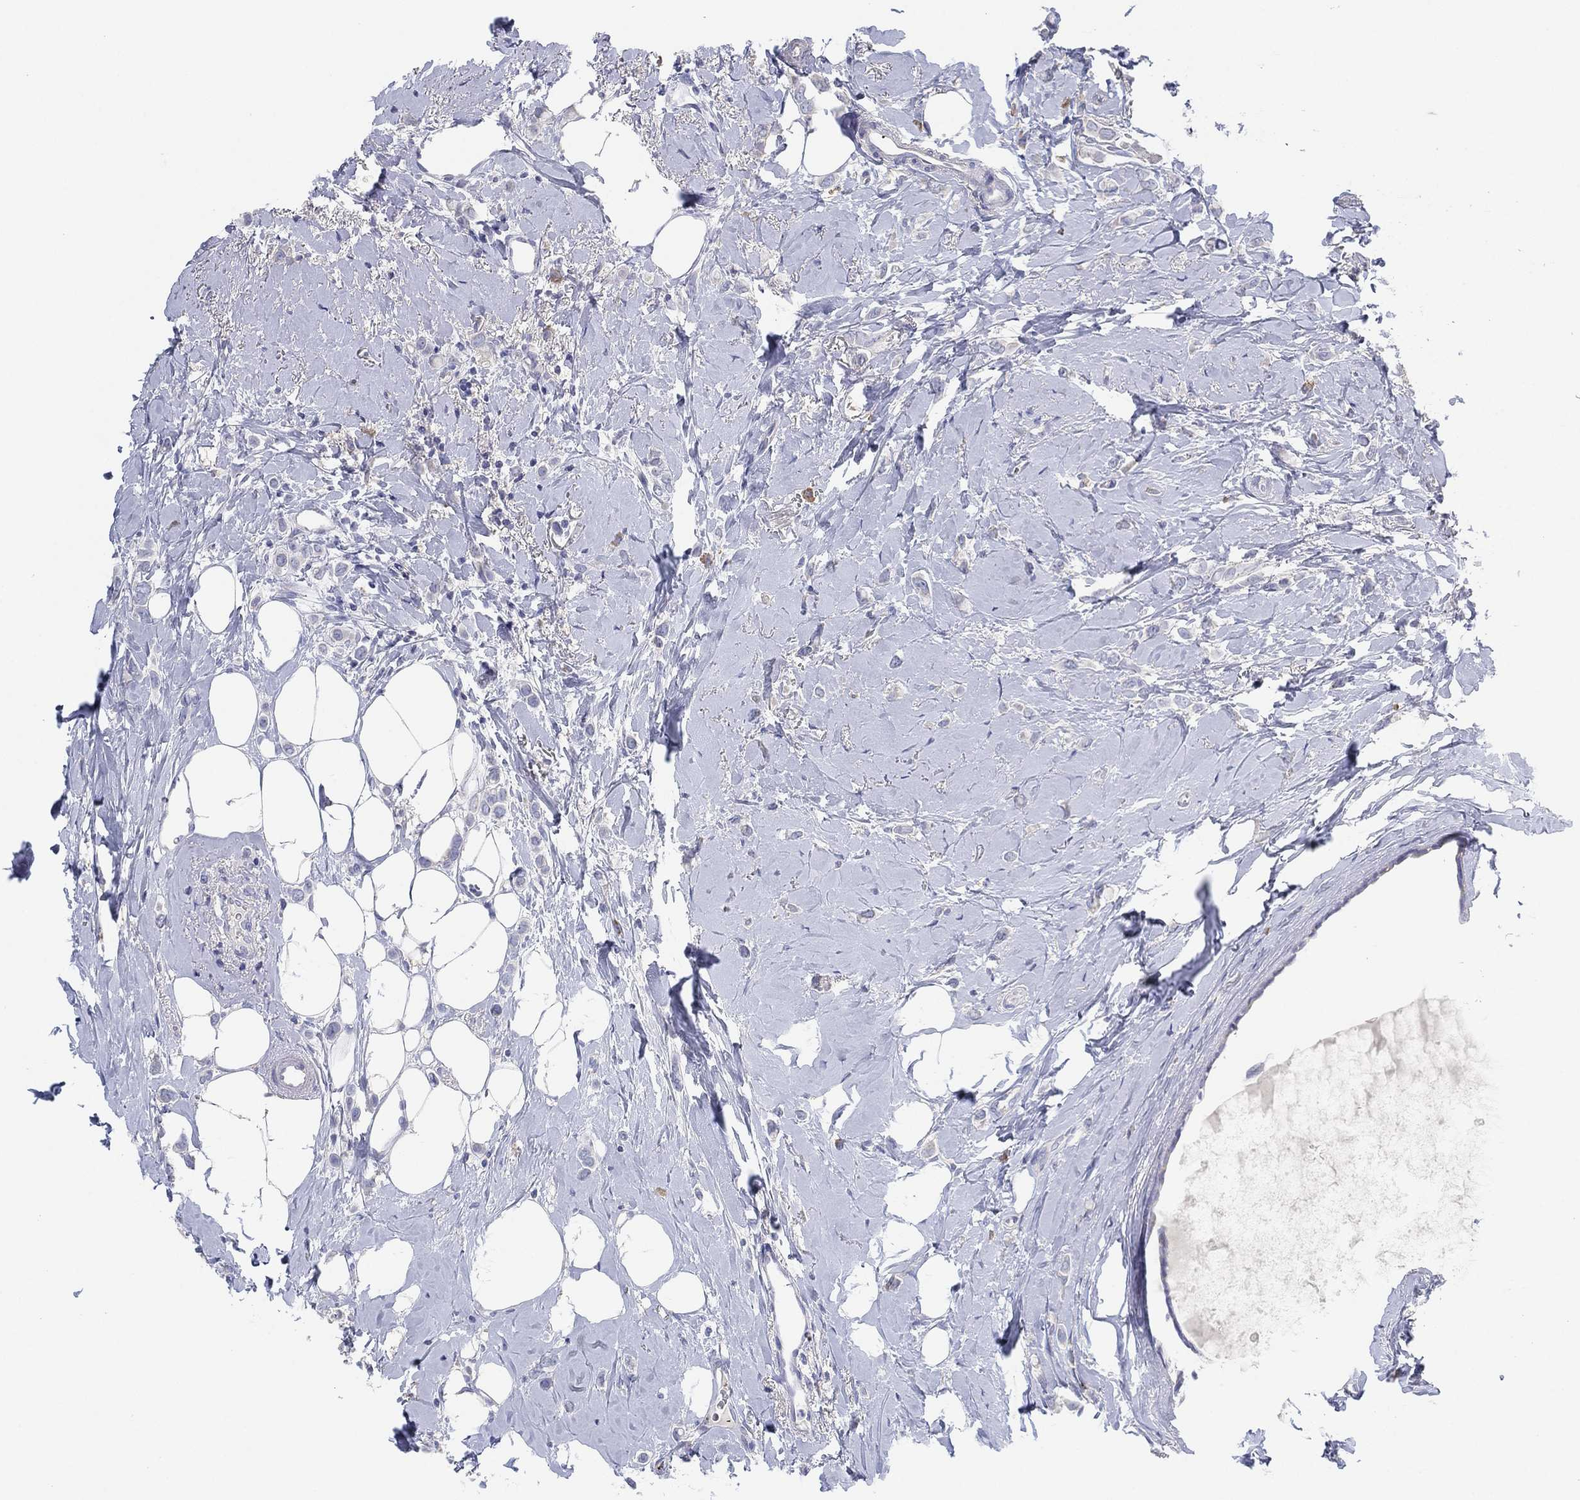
{"staining": {"intensity": "negative", "quantity": "none", "location": "none"}, "tissue": "breast cancer", "cell_type": "Tumor cells", "image_type": "cancer", "snomed": [{"axis": "morphology", "description": "Lobular carcinoma"}, {"axis": "topography", "description": "Breast"}], "caption": "High magnification brightfield microscopy of breast cancer stained with DAB (brown) and counterstained with hematoxylin (blue): tumor cells show no significant expression.", "gene": "TMEM40", "patient": {"sex": "female", "age": 66}}